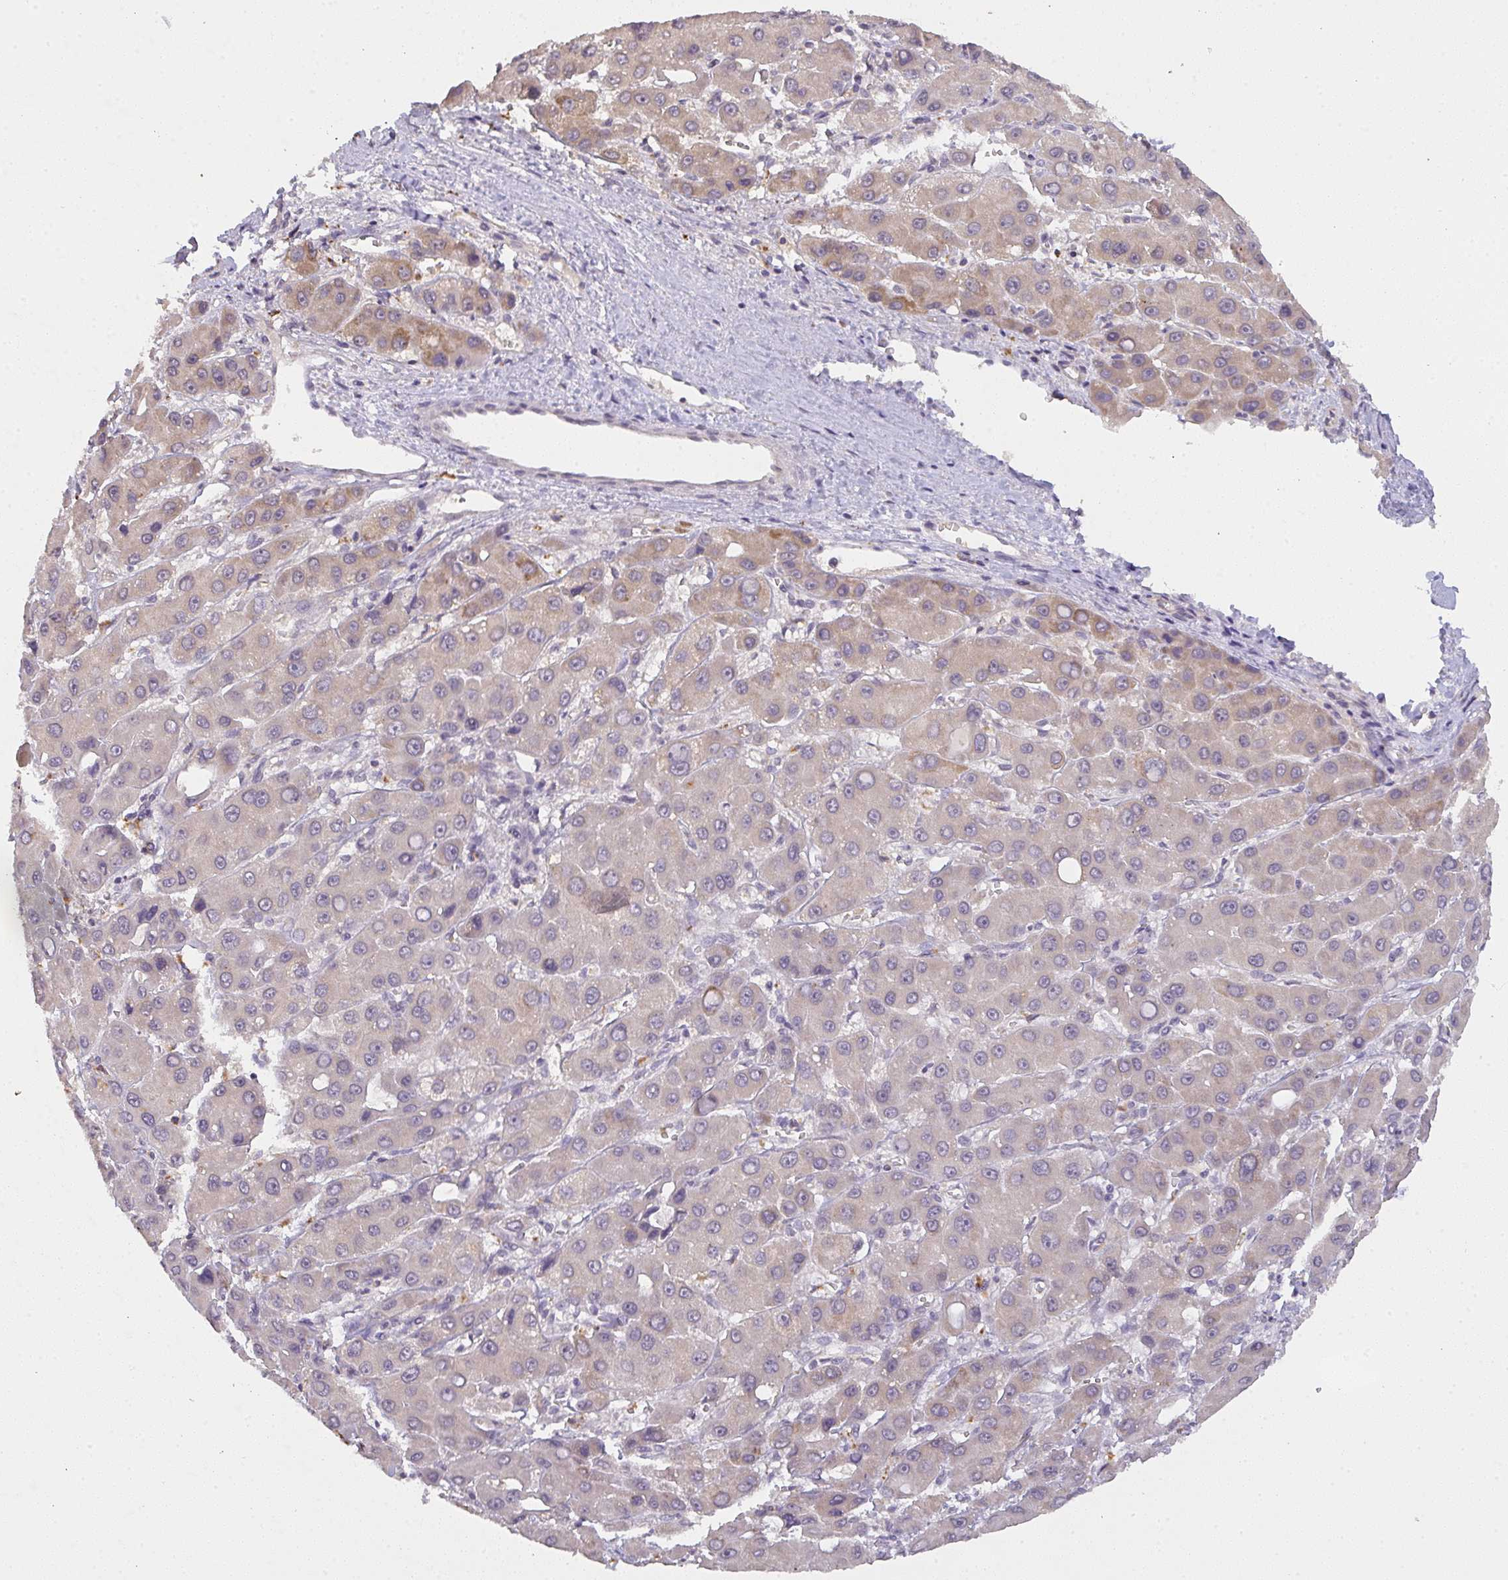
{"staining": {"intensity": "weak", "quantity": "<25%", "location": "cytoplasmic/membranous"}, "tissue": "liver cancer", "cell_type": "Tumor cells", "image_type": "cancer", "snomed": [{"axis": "morphology", "description": "Carcinoma, Hepatocellular, NOS"}, {"axis": "topography", "description": "Liver"}], "caption": "This is an immunohistochemistry (IHC) micrograph of liver hepatocellular carcinoma. There is no positivity in tumor cells.", "gene": "TMEM219", "patient": {"sex": "male", "age": 55}}